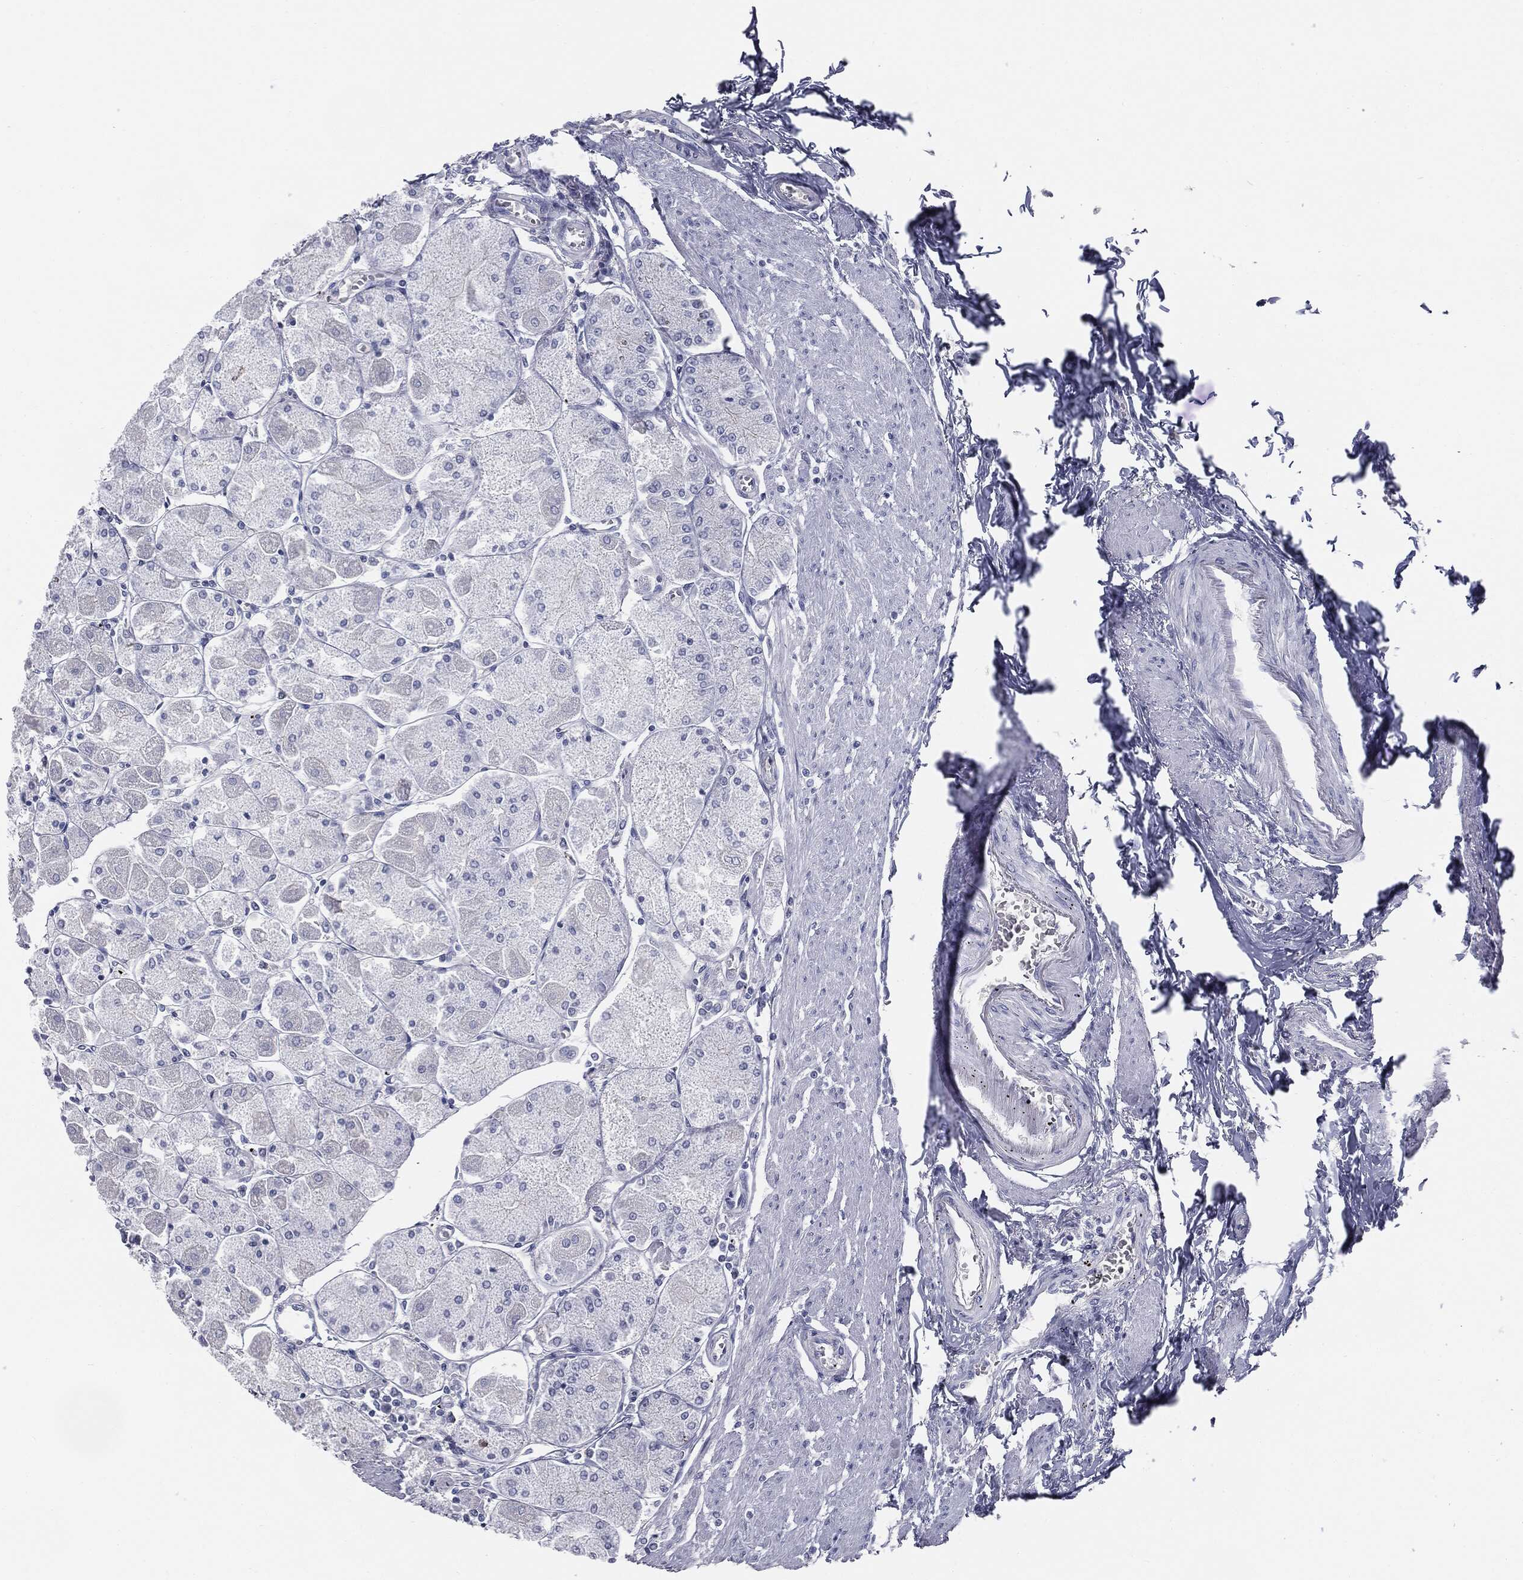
{"staining": {"intensity": "negative", "quantity": "none", "location": "none"}, "tissue": "stomach", "cell_type": "Glandular cells", "image_type": "normal", "snomed": [{"axis": "morphology", "description": "Normal tissue, NOS"}, {"axis": "topography", "description": "Stomach"}], "caption": "Histopathology image shows no protein positivity in glandular cells of benign stomach.", "gene": "TPO", "patient": {"sex": "male", "age": 70}}